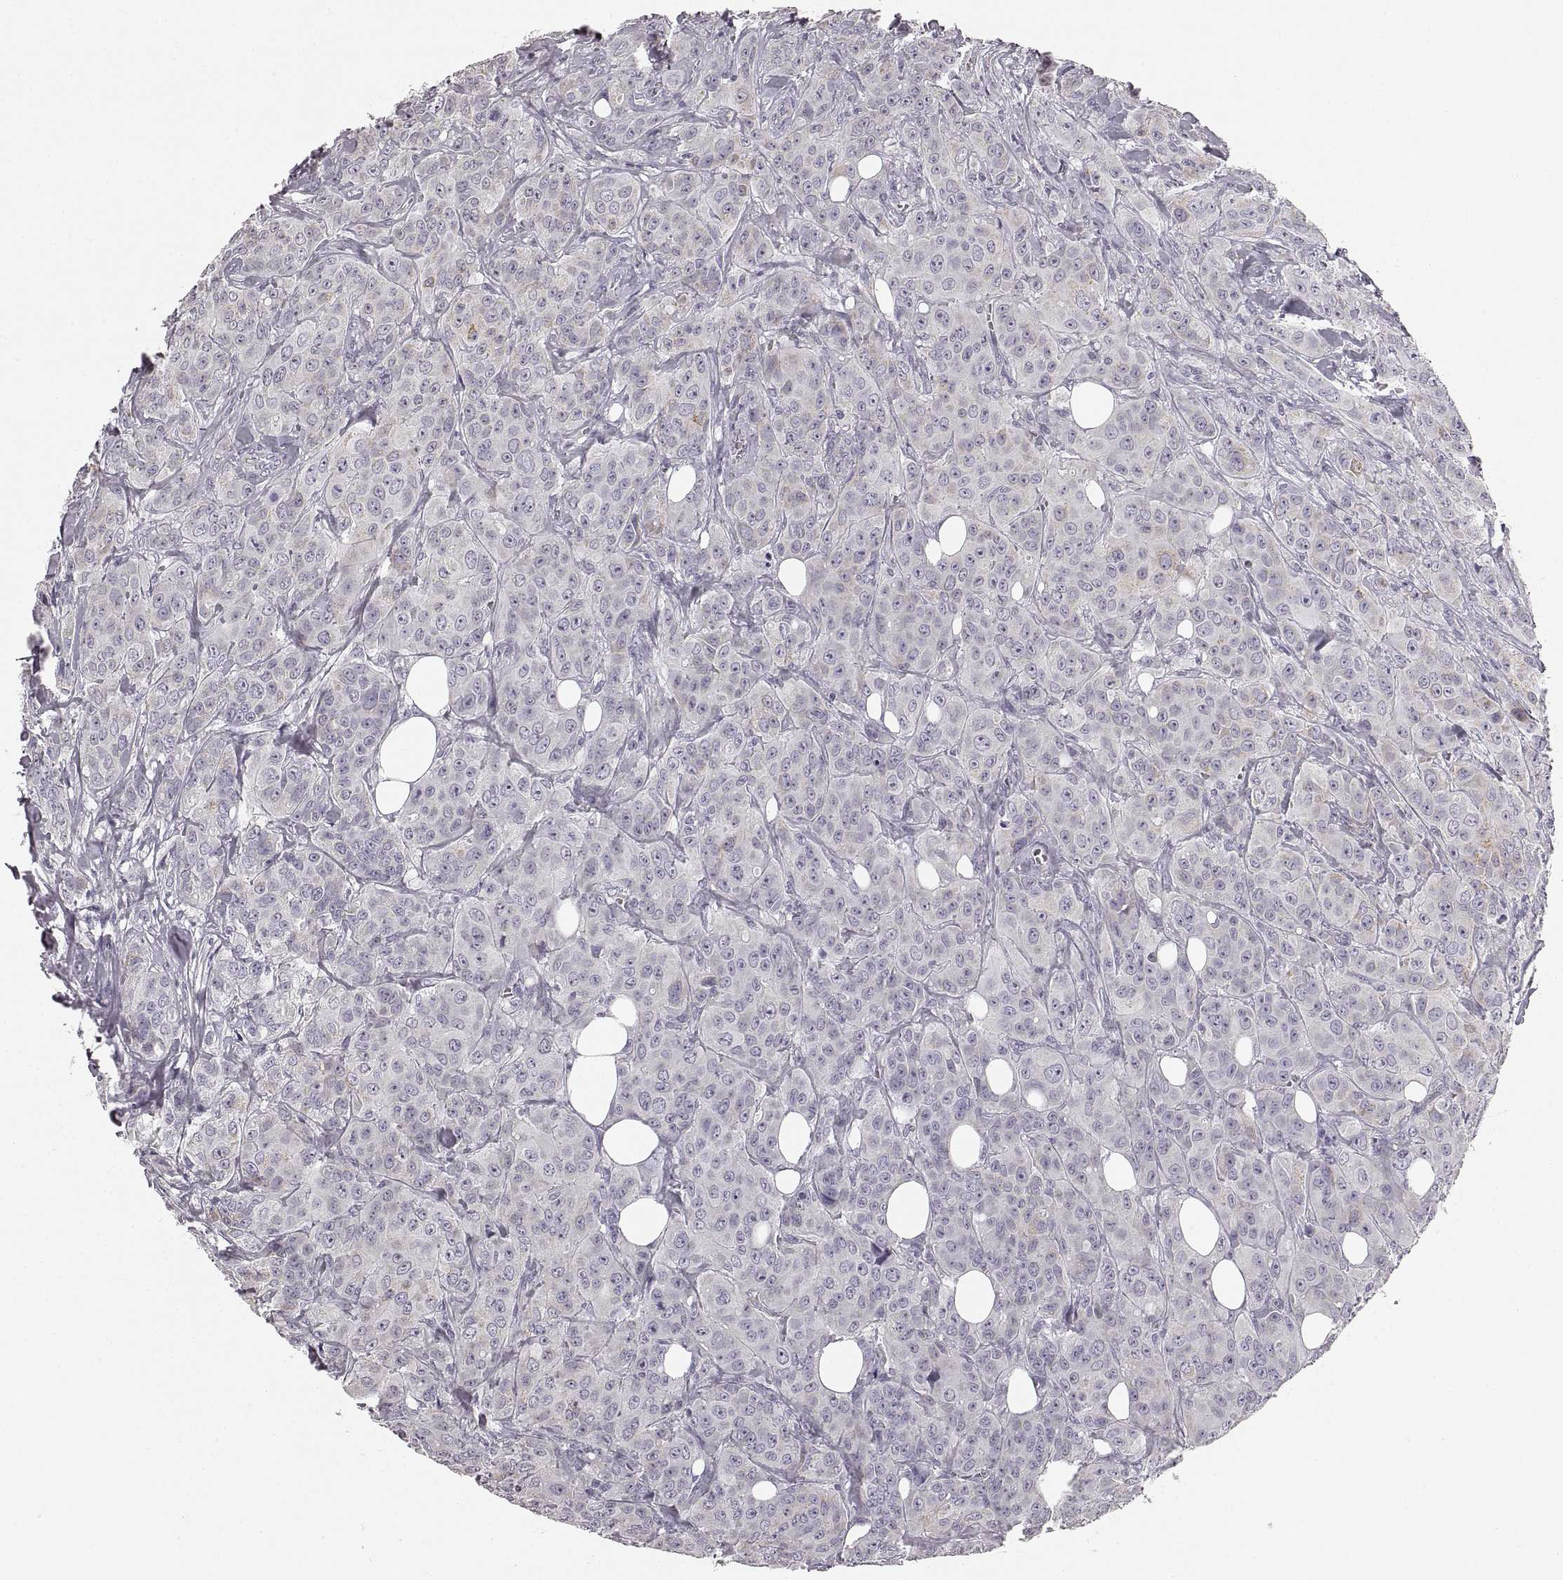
{"staining": {"intensity": "negative", "quantity": "none", "location": "none"}, "tissue": "breast cancer", "cell_type": "Tumor cells", "image_type": "cancer", "snomed": [{"axis": "morphology", "description": "Duct carcinoma"}, {"axis": "topography", "description": "Breast"}], "caption": "Breast cancer (invasive ductal carcinoma) stained for a protein using immunohistochemistry (IHC) shows no positivity tumor cells.", "gene": "RDH13", "patient": {"sex": "female", "age": 43}}